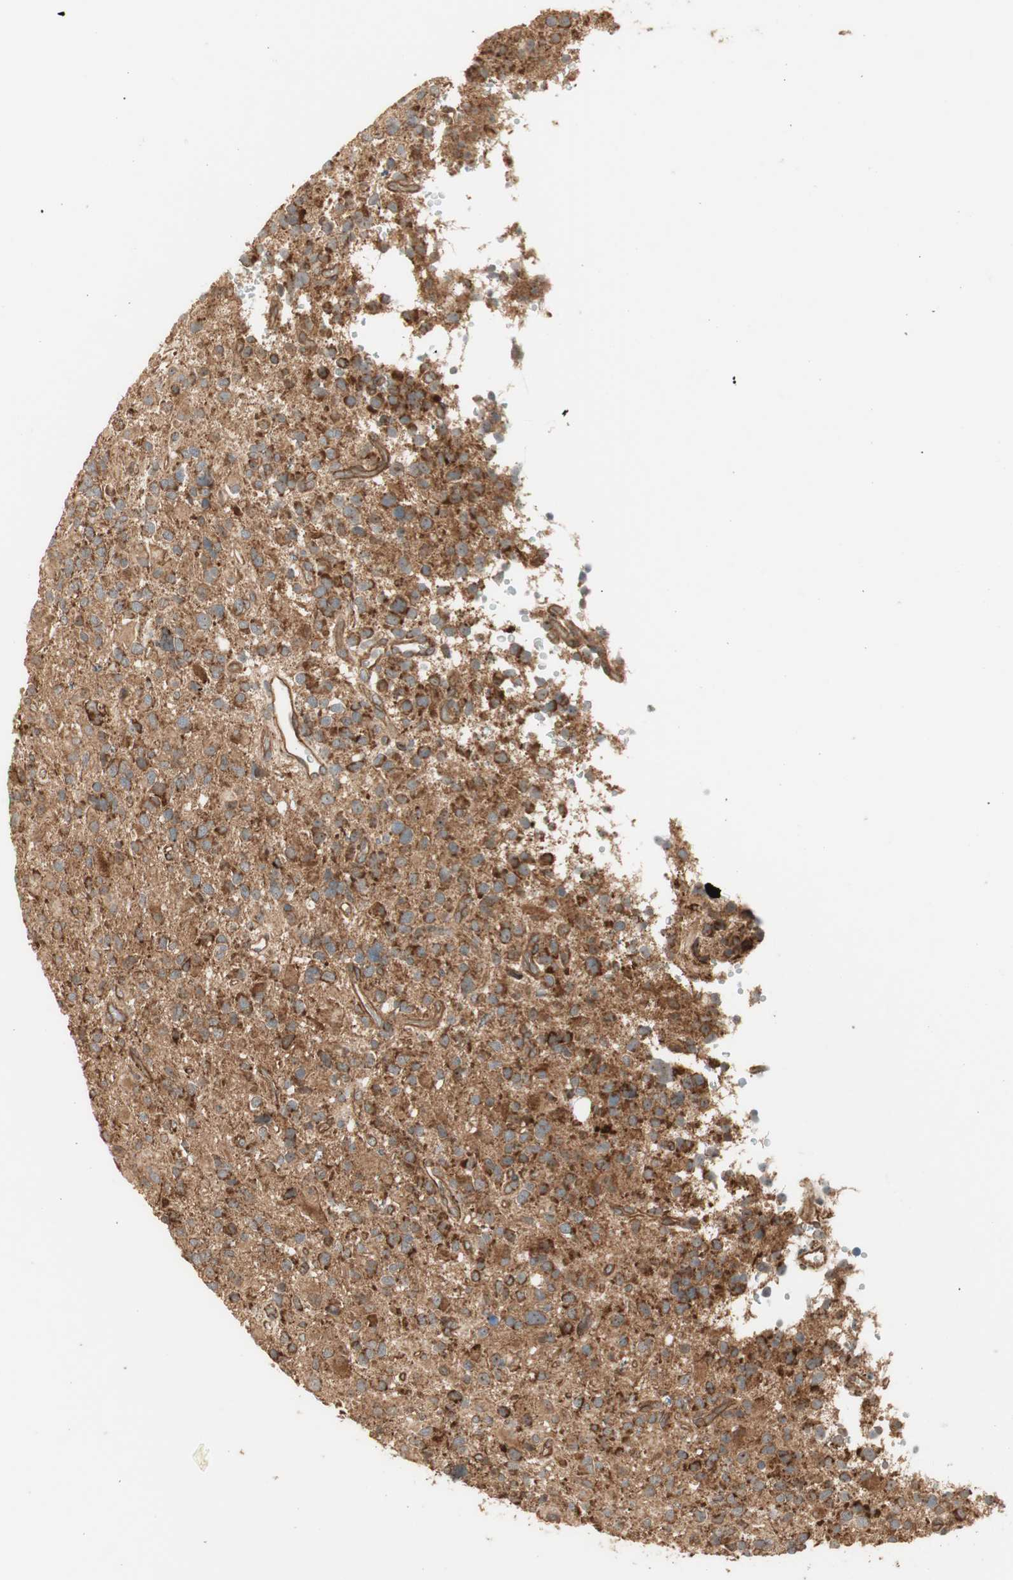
{"staining": {"intensity": "strong", "quantity": ">75%", "location": "cytoplasmic/membranous"}, "tissue": "glioma", "cell_type": "Tumor cells", "image_type": "cancer", "snomed": [{"axis": "morphology", "description": "Glioma, malignant, High grade"}, {"axis": "topography", "description": "Brain"}], "caption": "Glioma stained for a protein displays strong cytoplasmic/membranous positivity in tumor cells.", "gene": "P4HA1", "patient": {"sex": "male", "age": 48}}